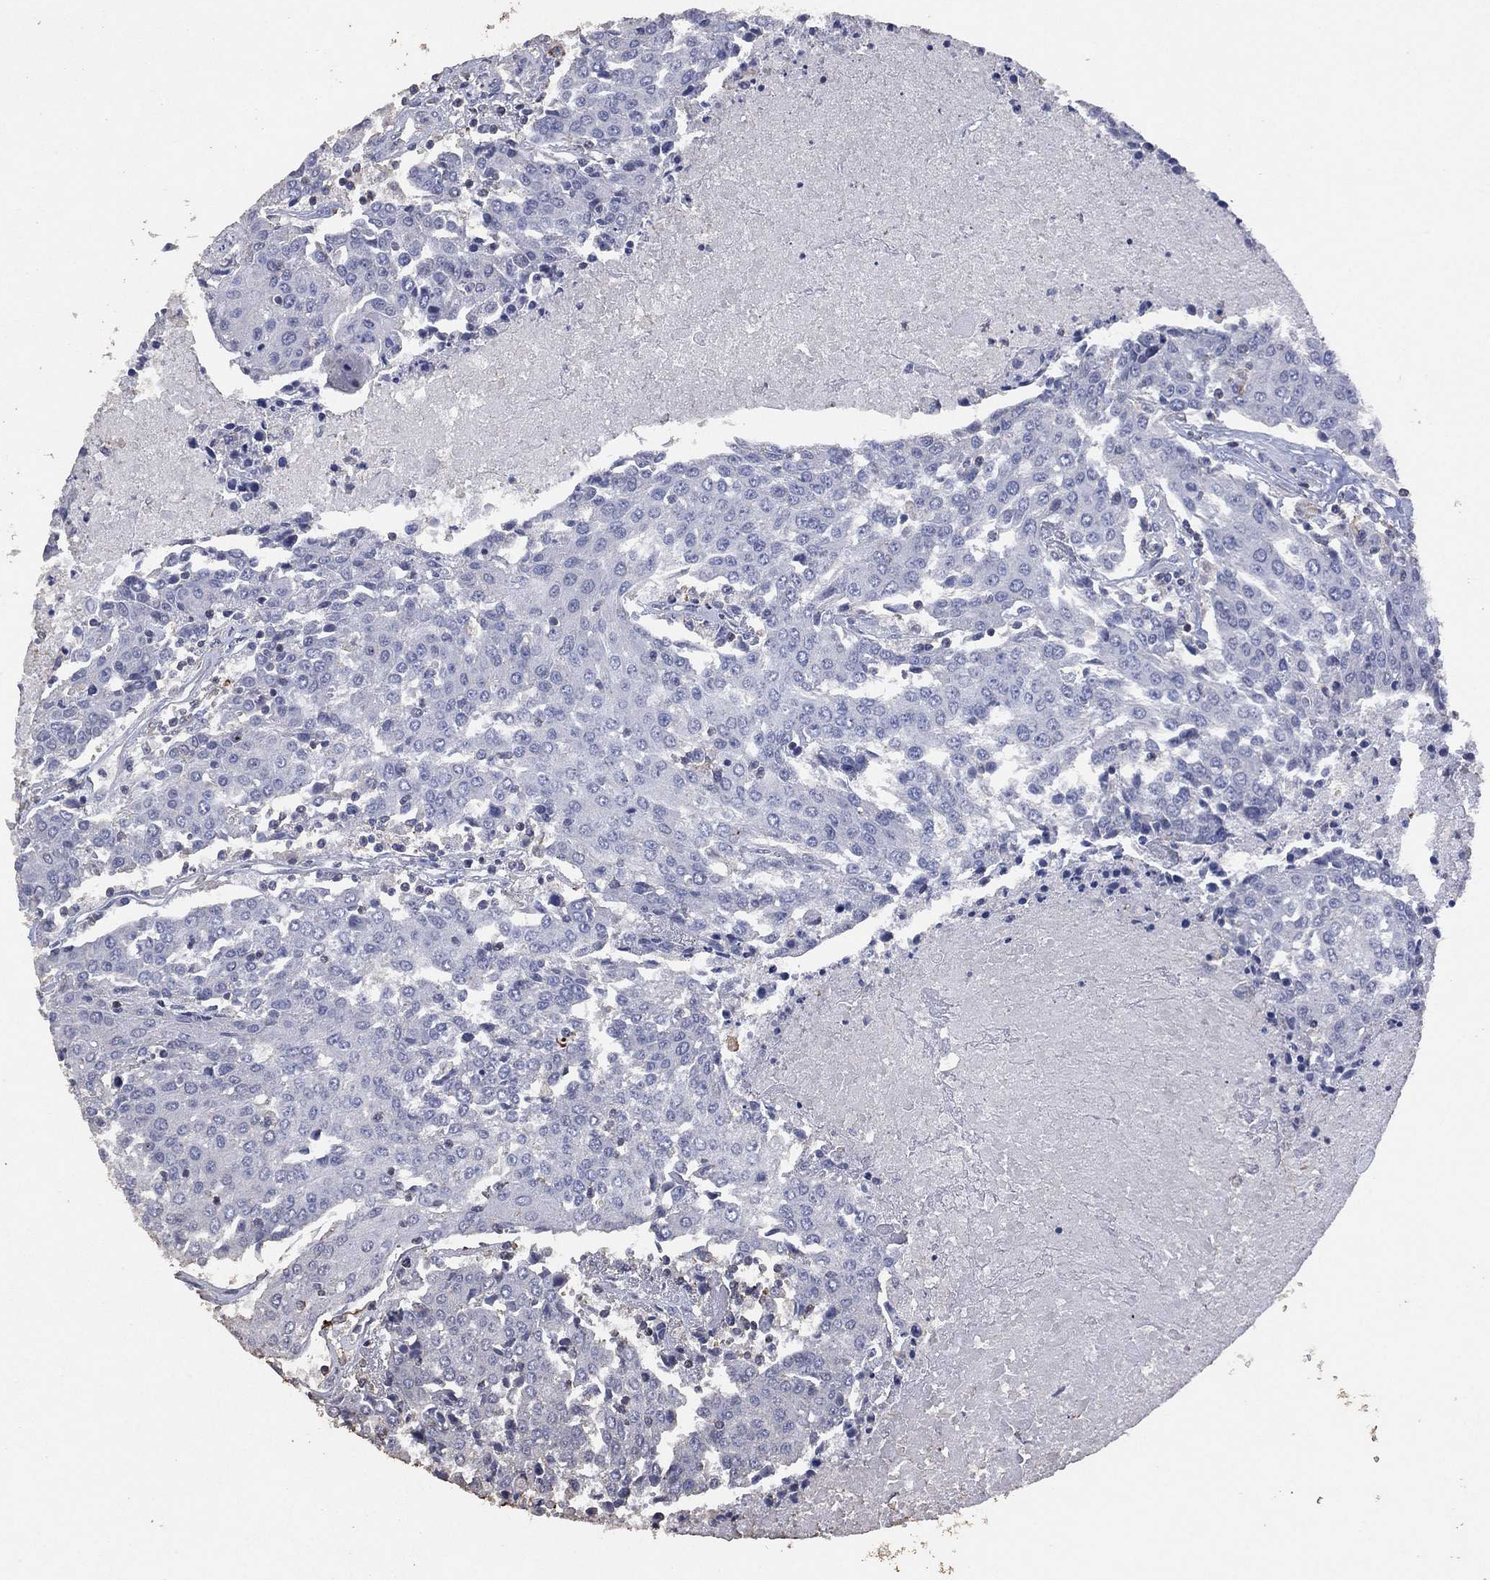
{"staining": {"intensity": "negative", "quantity": "none", "location": "none"}, "tissue": "urothelial cancer", "cell_type": "Tumor cells", "image_type": "cancer", "snomed": [{"axis": "morphology", "description": "Urothelial carcinoma, High grade"}, {"axis": "topography", "description": "Urinary bladder"}], "caption": "This is an IHC photomicrograph of human urothelial carcinoma (high-grade). There is no positivity in tumor cells.", "gene": "ADPRHL1", "patient": {"sex": "female", "age": 85}}